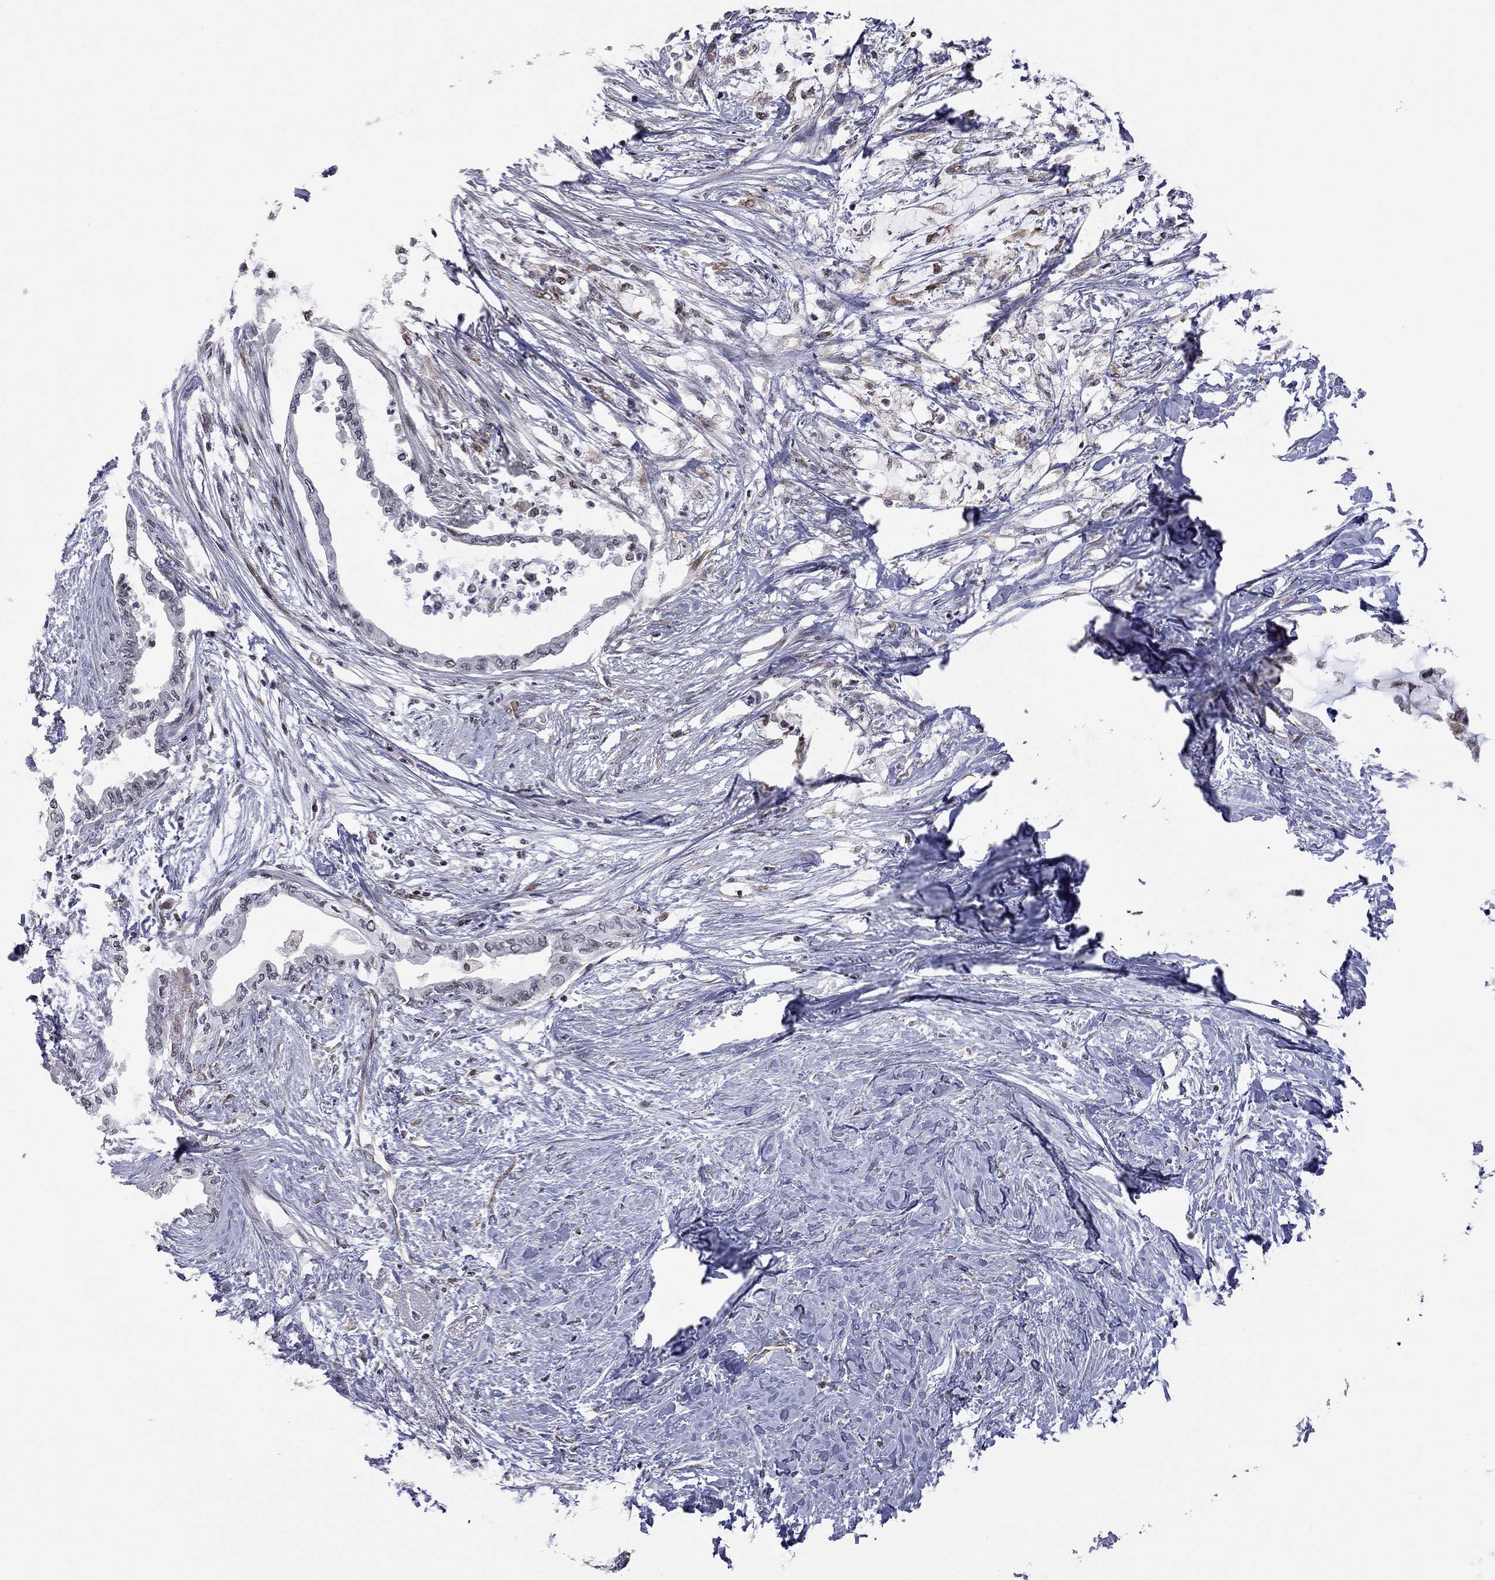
{"staining": {"intensity": "negative", "quantity": "none", "location": "none"}, "tissue": "pancreatic cancer", "cell_type": "Tumor cells", "image_type": "cancer", "snomed": [{"axis": "morphology", "description": "Normal tissue, NOS"}, {"axis": "morphology", "description": "Adenocarcinoma, NOS"}, {"axis": "topography", "description": "Pancreas"}, {"axis": "topography", "description": "Duodenum"}], "caption": "IHC of pancreatic cancer exhibits no expression in tumor cells.", "gene": "MTNR1B", "patient": {"sex": "female", "age": 60}}